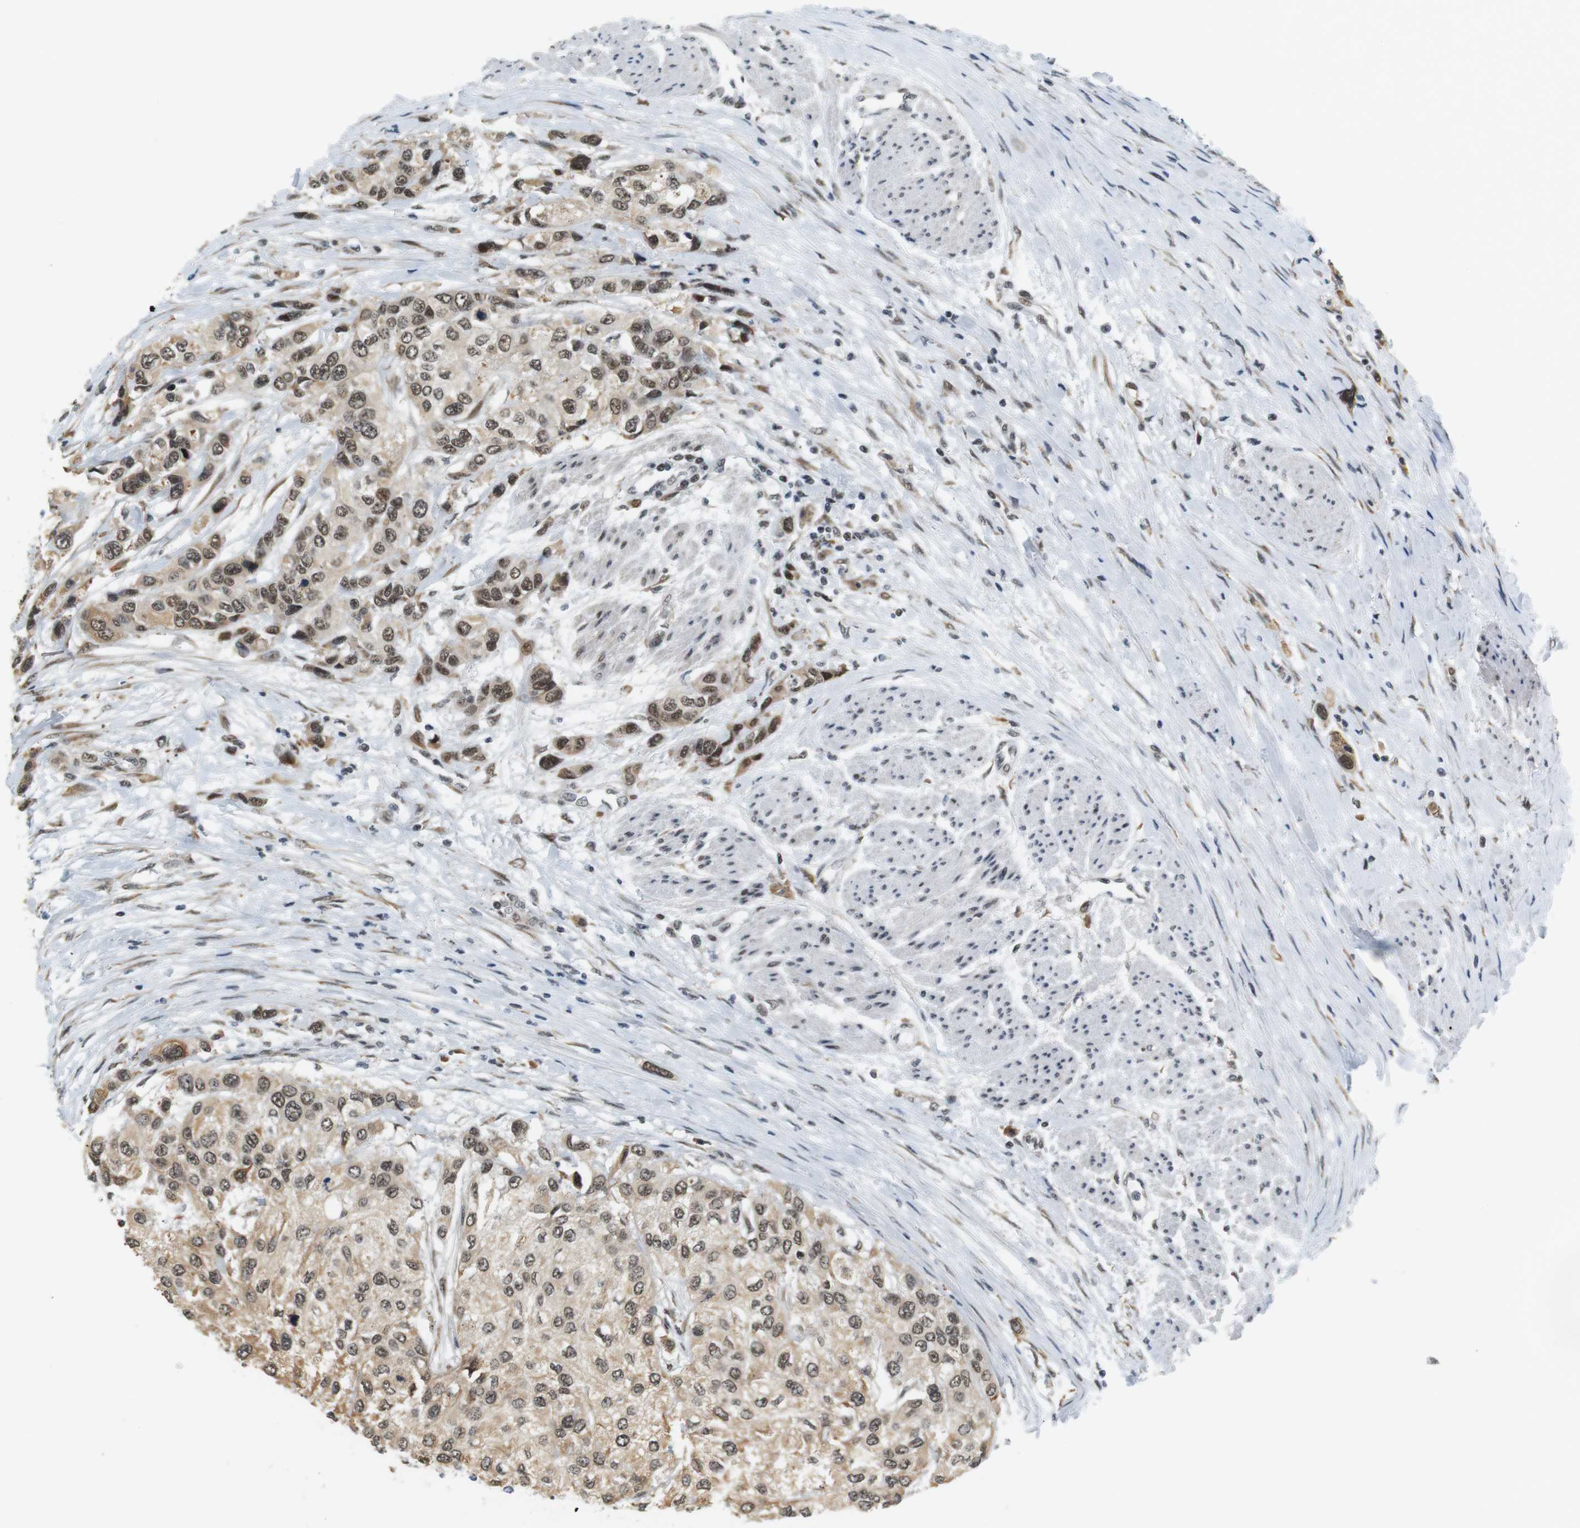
{"staining": {"intensity": "moderate", "quantity": ">75%", "location": "nuclear"}, "tissue": "urothelial cancer", "cell_type": "Tumor cells", "image_type": "cancer", "snomed": [{"axis": "morphology", "description": "Urothelial carcinoma, High grade"}, {"axis": "topography", "description": "Urinary bladder"}], "caption": "The image shows a brown stain indicating the presence of a protein in the nuclear of tumor cells in urothelial cancer. (IHC, brightfield microscopy, high magnification).", "gene": "RNF38", "patient": {"sex": "female", "age": 56}}